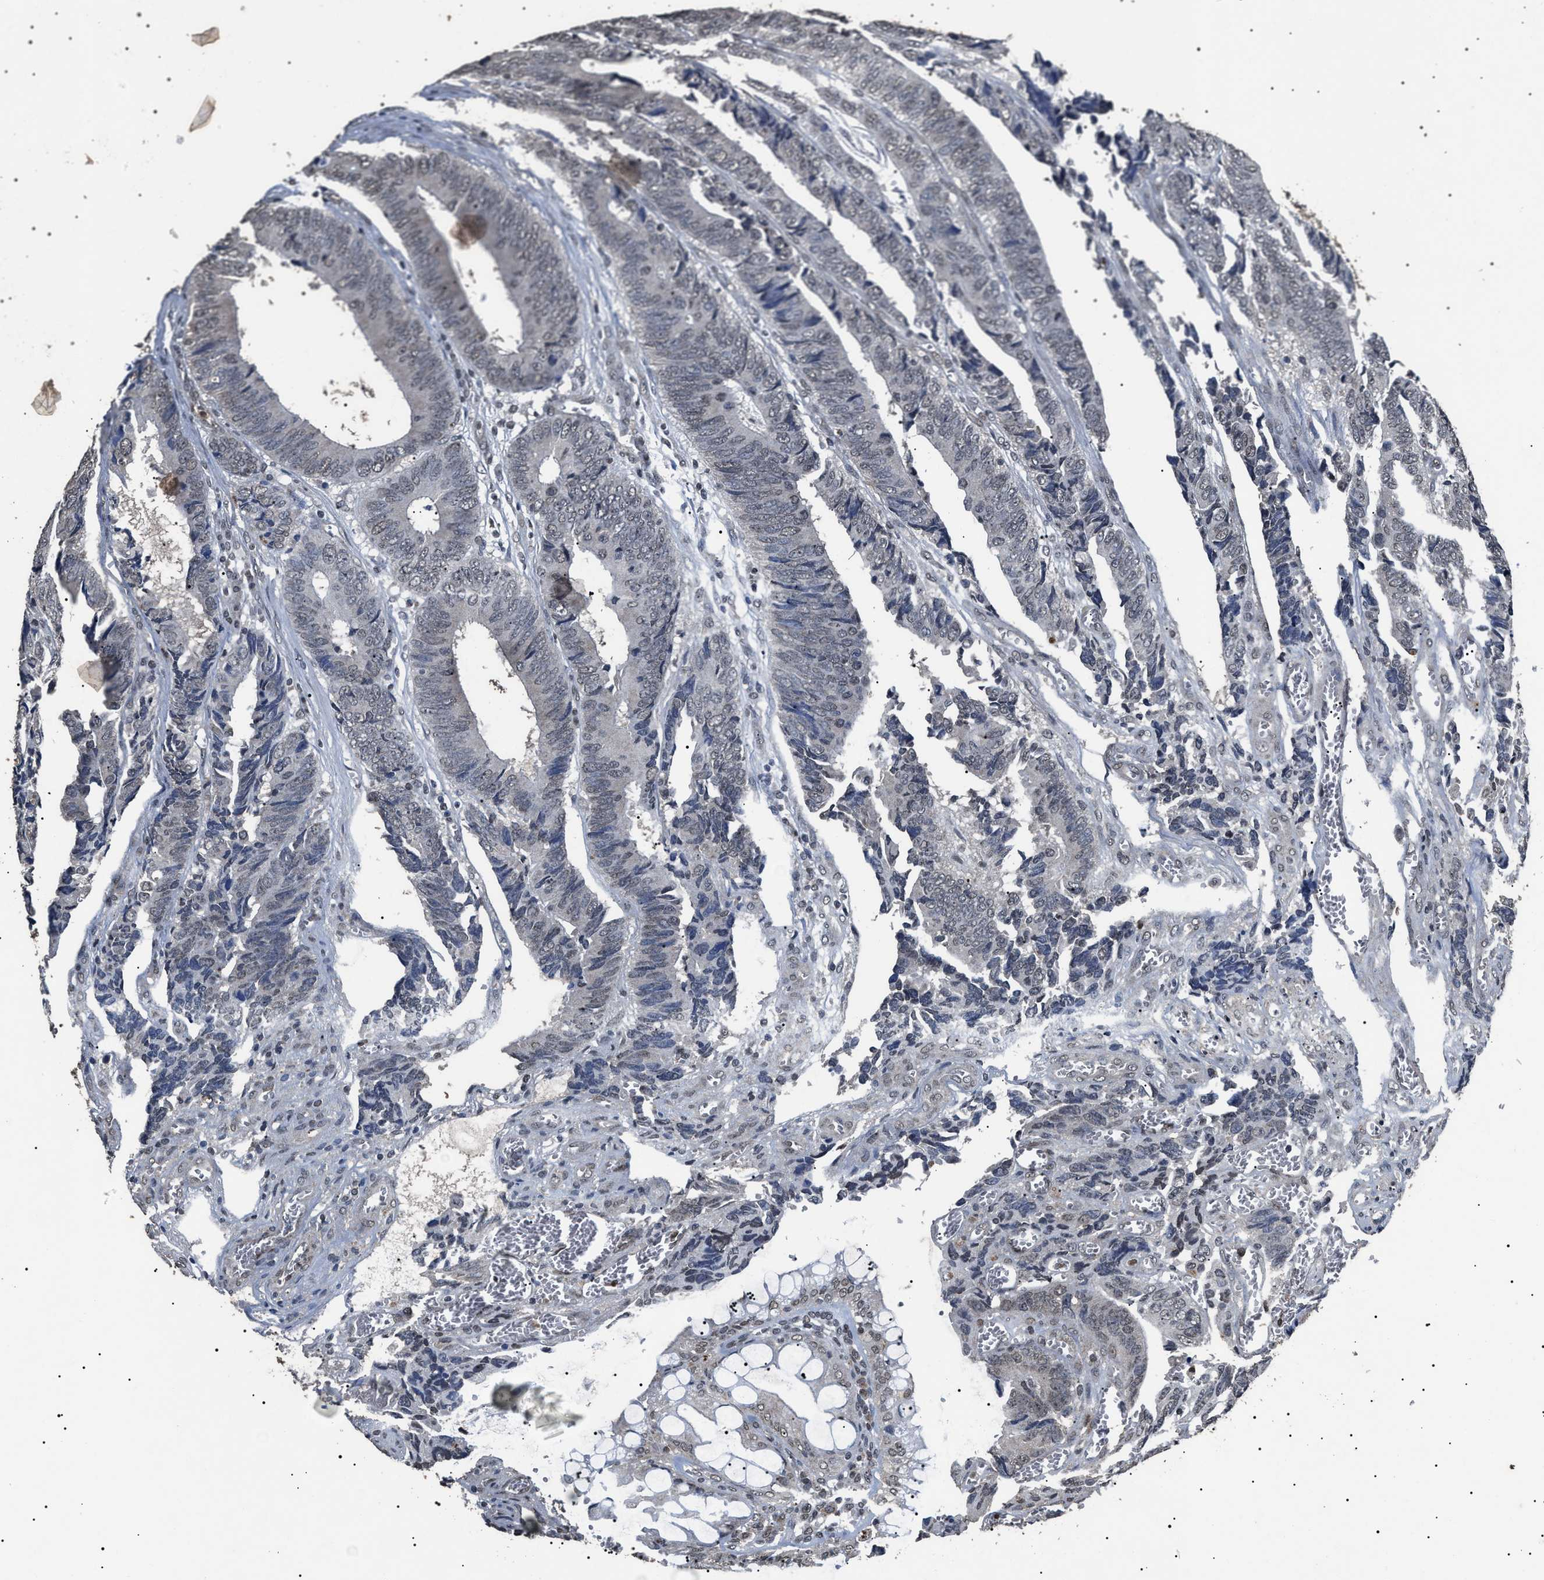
{"staining": {"intensity": "weak", "quantity": "<25%", "location": "nuclear"}, "tissue": "colorectal cancer", "cell_type": "Tumor cells", "image_type": "cancer", "snomed": [{"axis": "morphology", "description": "Adenocarcinoma, NOS"}, {"axis": "topography", "description": "Colon"}], "caption": "High power microscopy photomicrograph of an IHC image of adenocarcinoma (colorectal), revealing no significant staining in tumor cells.", "gene": "ANP32E", "patient": {"sex": "male", "age": 72}}